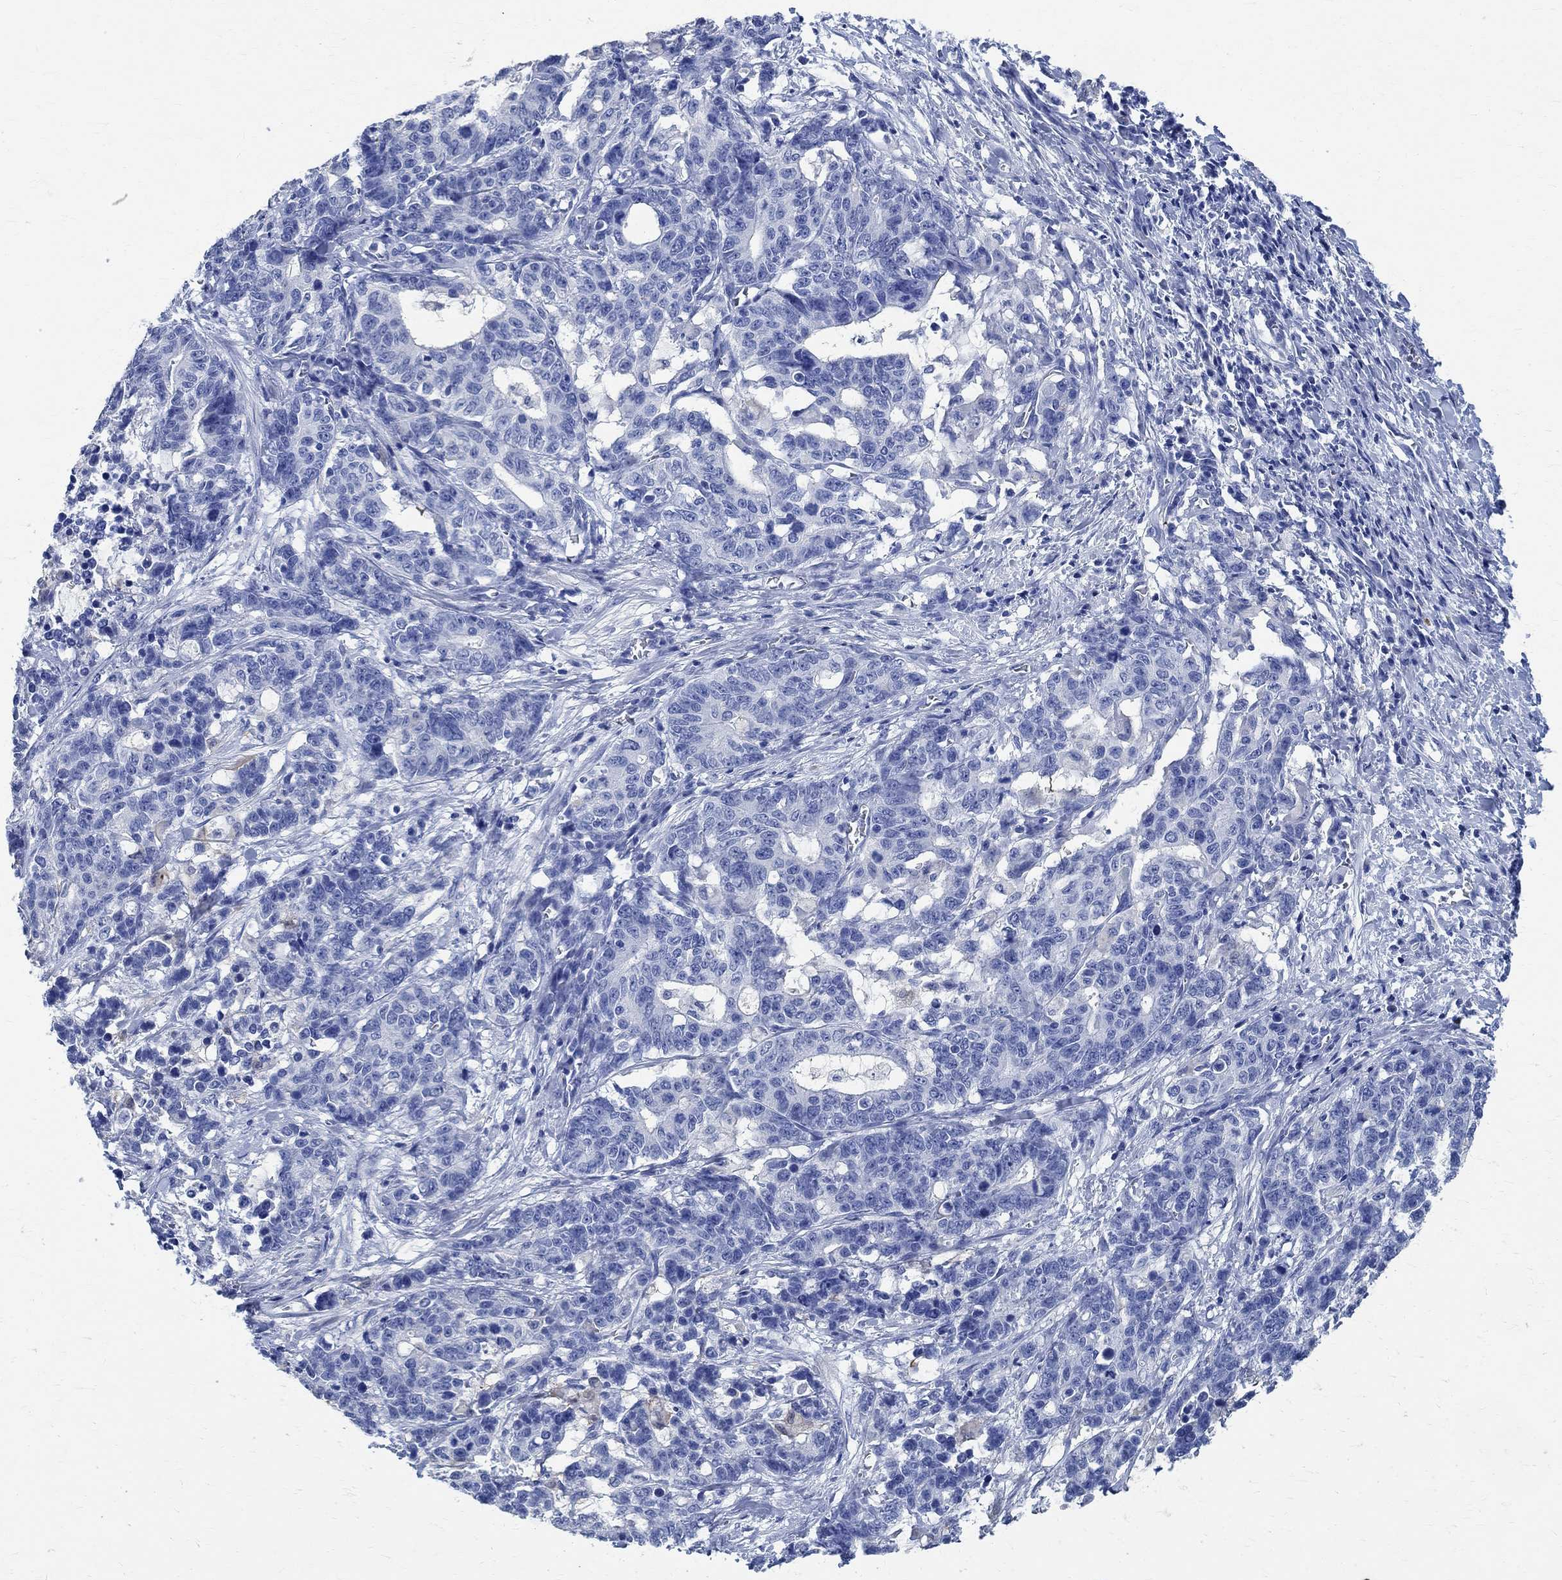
{"staining": {"intensity": "negative", "quantity": "none", "location": "none"}, "tissue": "stomach cancer", "cell_type": "Tumor cells", "image_type": "cancer", "snomed": [{"axis": "morphology", "description": "Normal tissue, NOS"}, {"axis": "morphology", "description": "Adenocarcinoma, NOS"}, {"axis": "topography", "description": "Stomach"}], "caption": "This is an immunohistochemistry (IHC) photomicrograph of stomach adenocarcinoma. There is no positivity in tumor cells.", "gene": "TMEM221", "patient": {"sex": "female", "age": 64}}